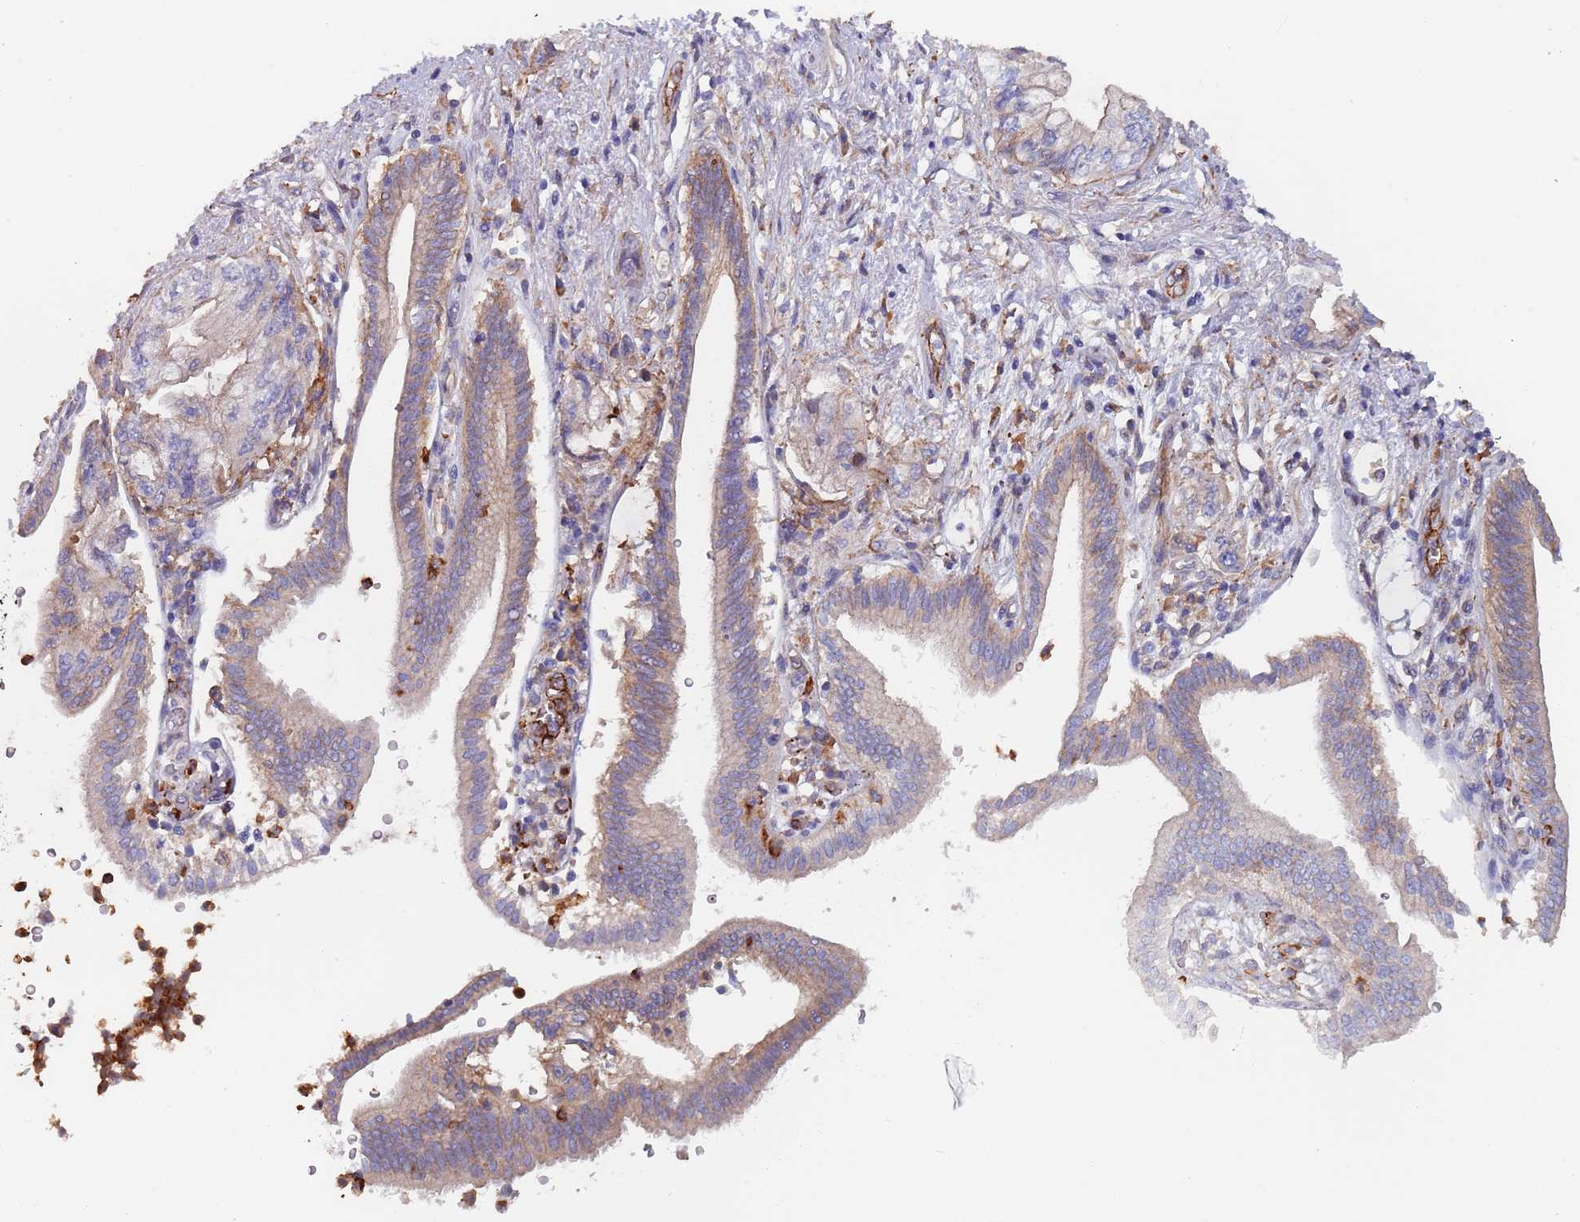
{"staining": {"intensity": "weak", "quantity": "25%-75%", "location": "cytoplasmic/membranous"}, "tissue": "pancreatic cancer", "cell_type": "Tumor cells", "image_type": "cancer", "snomed": [{"axis": "morphology", "description": "Adenocarcinoma, NOS"}, {"axis": "topography", "description": "Pancreas"}], "caption": "Weak cytoplasmic/membranous expression for a protein is seen in about 25%-75% of tumor cells of adenocarcinoma (pancreatic) using IHC.", "gene": "DCUN1D3", "patient": {"sex": "female", "age": 73}}